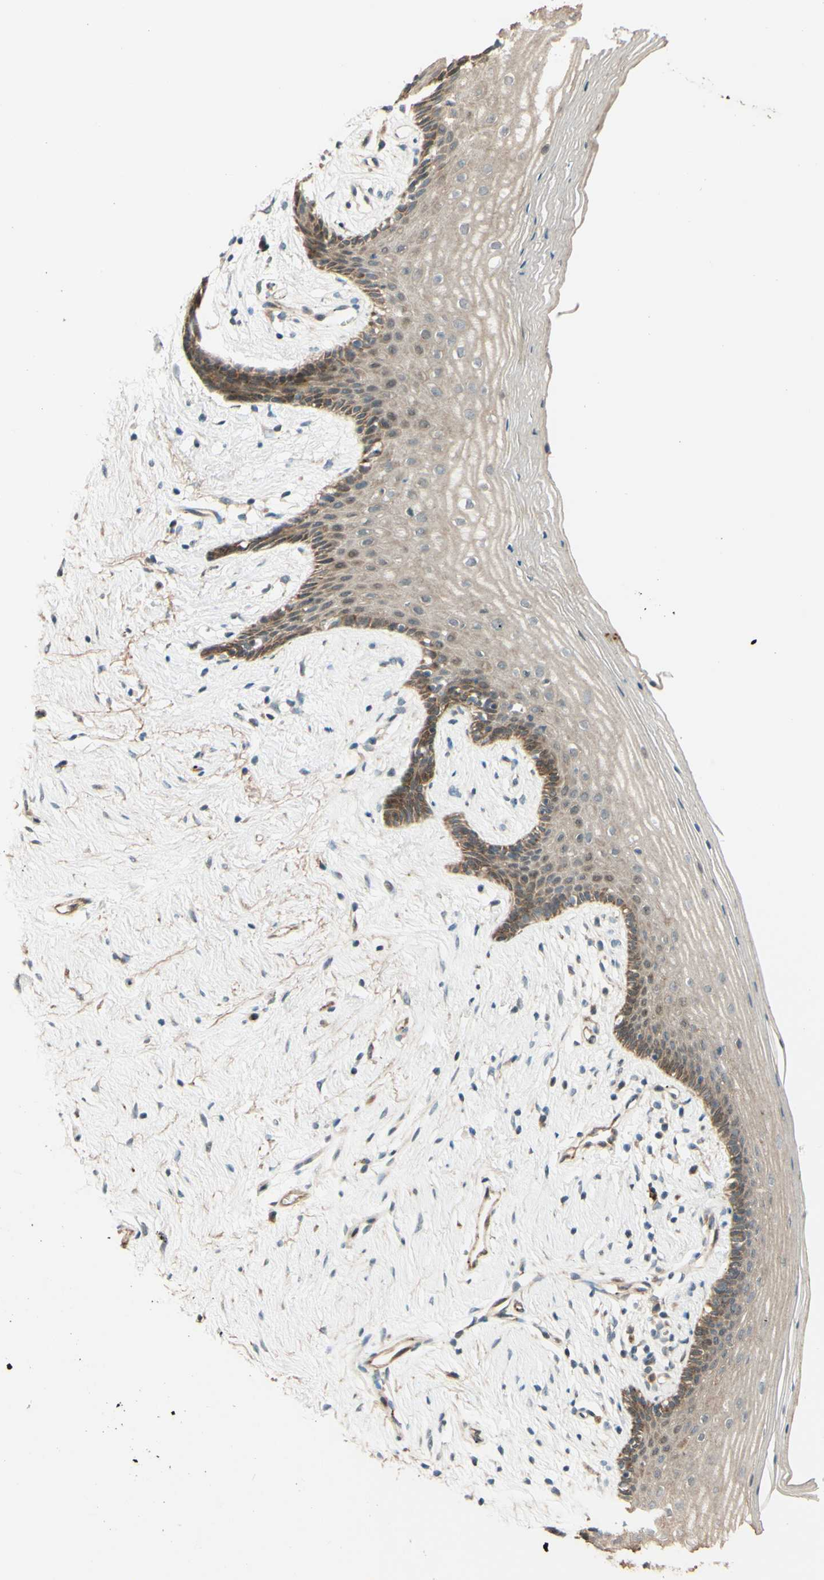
{"staining": {"intensity": "moderate", "quantity": ">75%", "location": "cytoplasmic/membranous"}, "tissue": "vagina", "cell_type": "Squamous epithelial cells", "image_type": "normal", "snomed": [{"axis": "morphology", "description": "Normal tissue, NOS"}, {"axis": "topography", "description": "Vagina"}], "caption": "Squamous epithelial cells show medium levels of moderate cytoplasmic/membranous positivity in approximately >75% of cells in benign human vagina. The staining was performed using DAB, with brown indicating positive protein expression. Nuclei are stained blue with hematoxylin.", "gene": "RNF19A", "patient": {"sex": "female", "age": 44}}